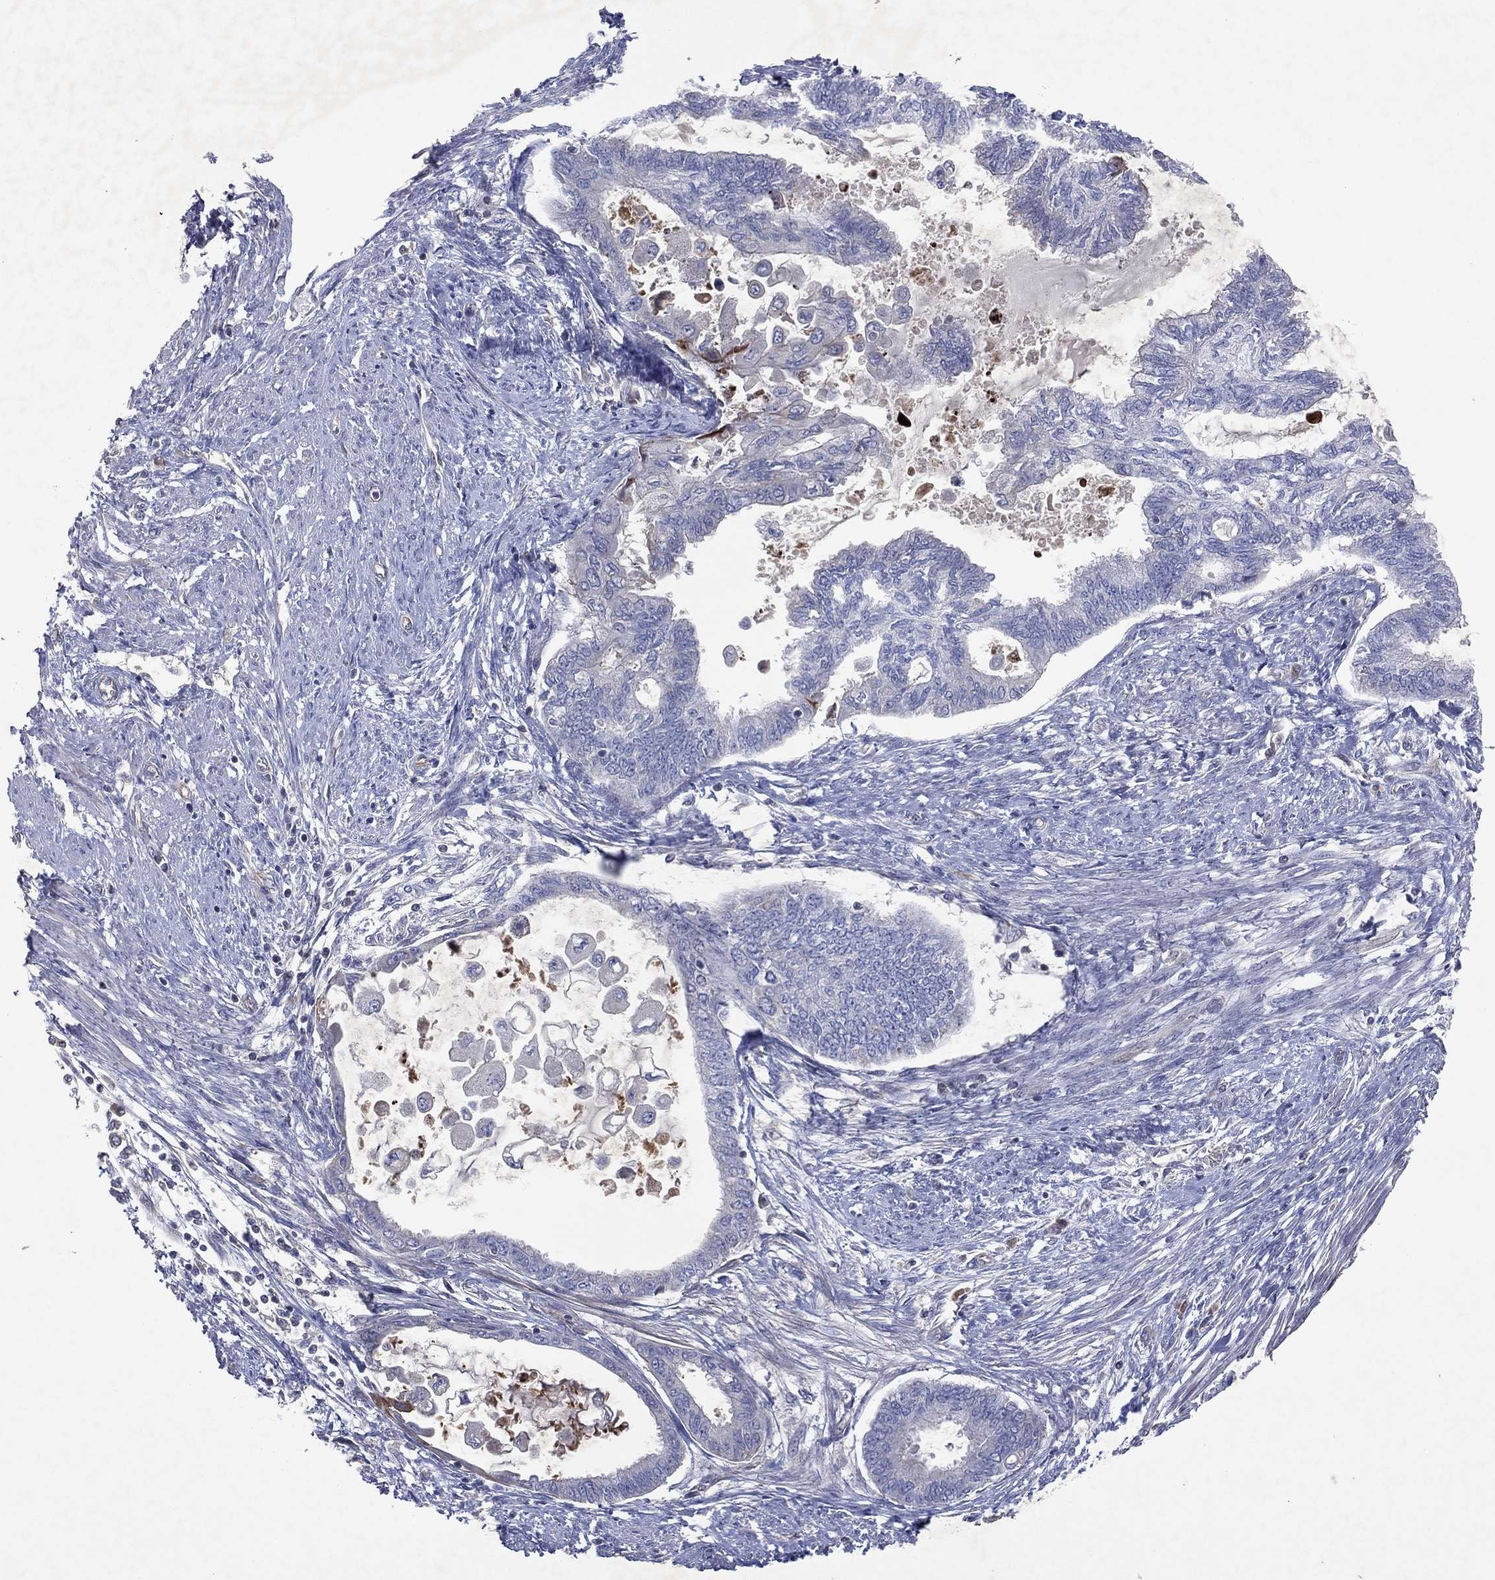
{"staining": {"intensity": "negative", "quantity": "none", "location": "none"}, "tissue": "endometrial cancer", "cell_type": "Tumor cells", "image_type": "cancer", "snomed": [{"axis": "morphology", "description": "Adenocarcinoma, NOS"}, {"axis": "topography", "description": "Endometrium"}], "caption": "Micrograph shows no protein staining in tumor cells of endometrial cancer (adenocarcinoma) tissue.", "gene": "FLI1", "patient": {"sex": "female", "age": 86}}